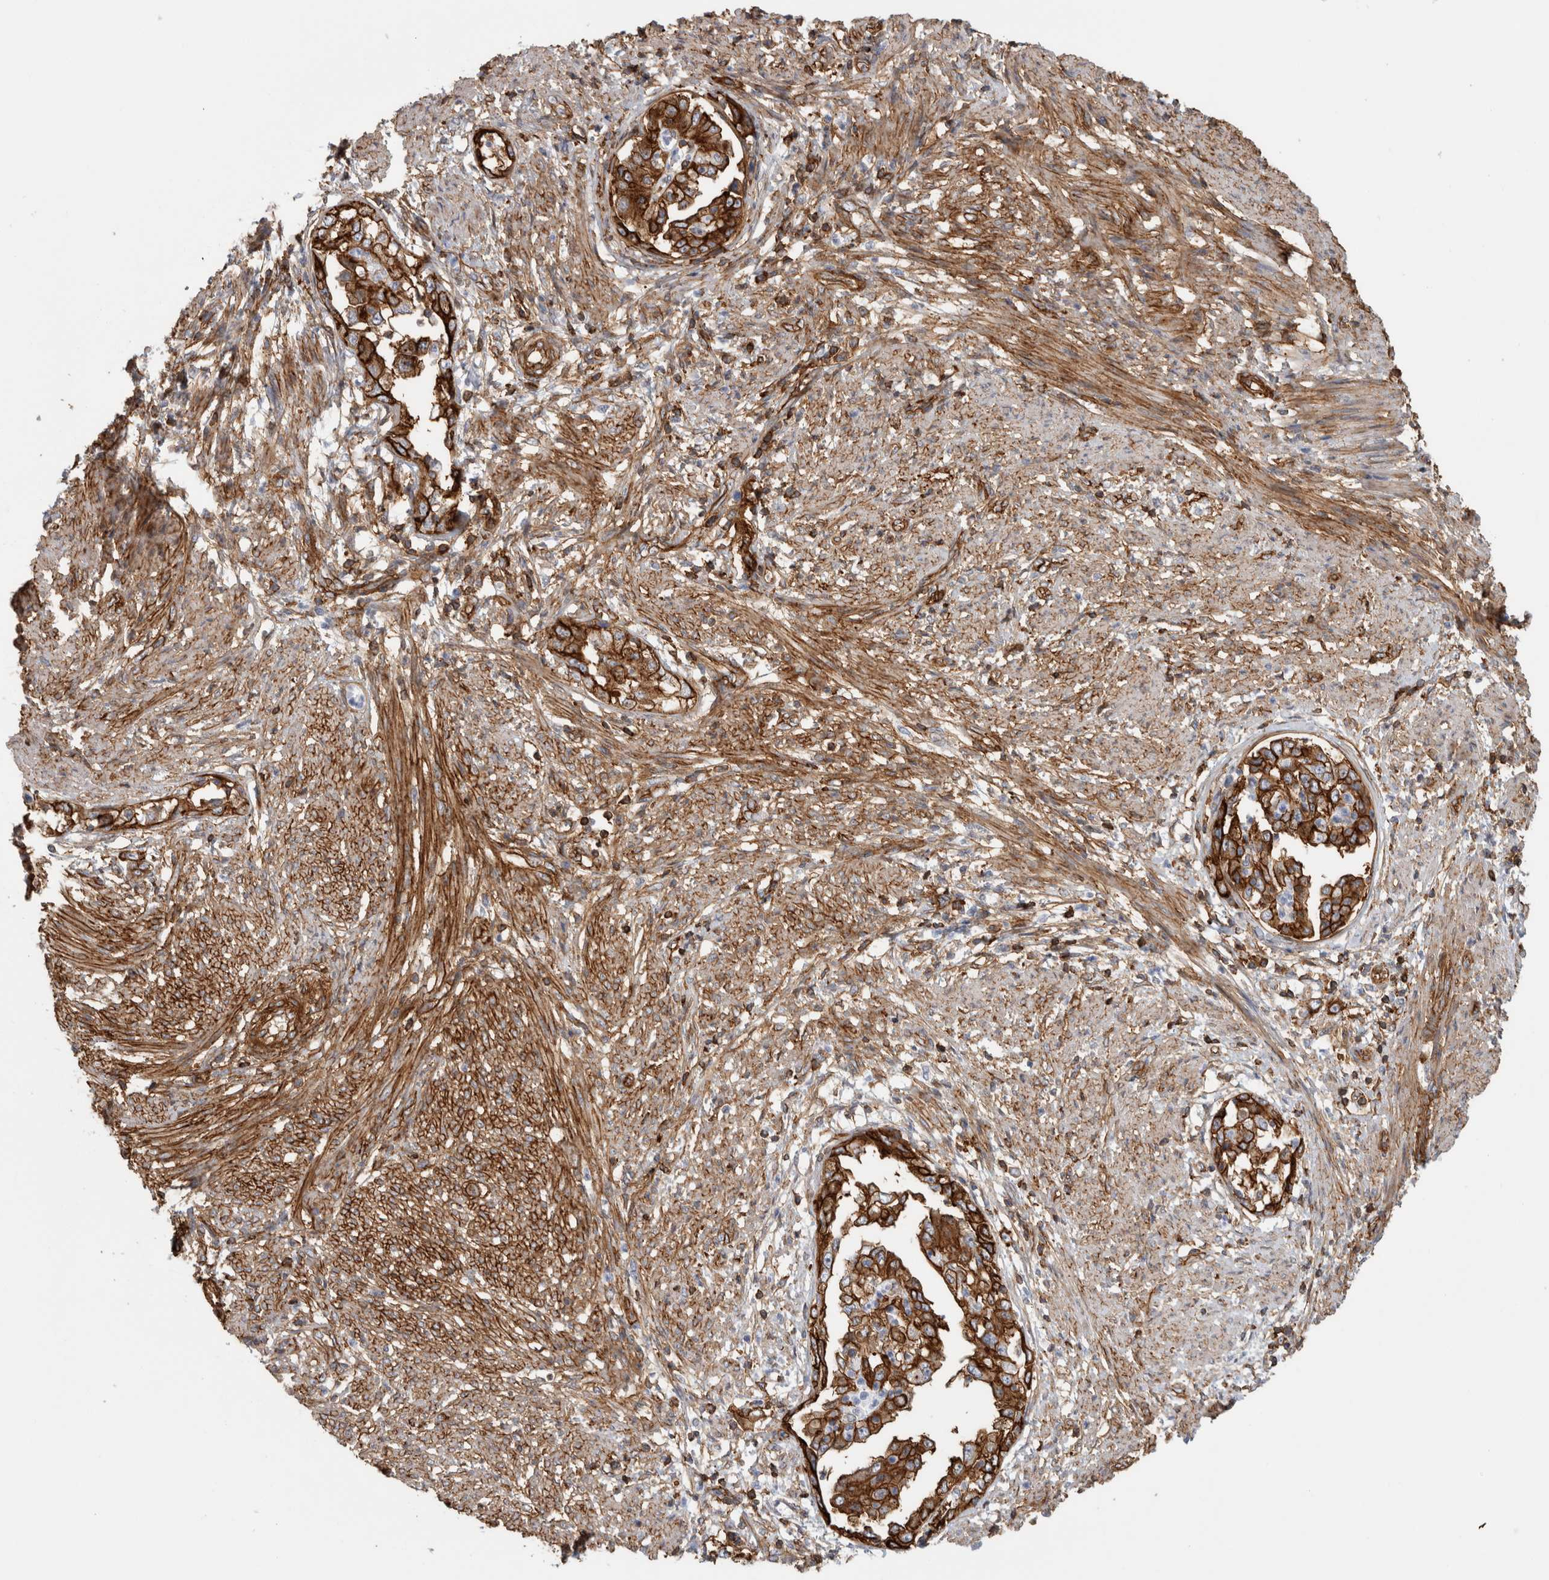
{"staining": {"intensity": "strong", "quantity": ">75%", "location": "cytoplasmic/membranous"}, "tissue": "endometrial cancer", "cell_type": "Tumor cells", "image_type": "cancer", "snomed": [{"axis": "morphology", "description": "Adenocarcinoma, NOS"}, {"axis": "topography", "description": "Endometrium"}], "caption": "Immunohistochemical staining of human endometrial cancer (adenocarcinoma) reveals strong cytoplasmic/membranous protein positivity in approximately >75% of tumor cells.", "gene": "AHNAK", "patient": {"sex": "female", "age": 85}}